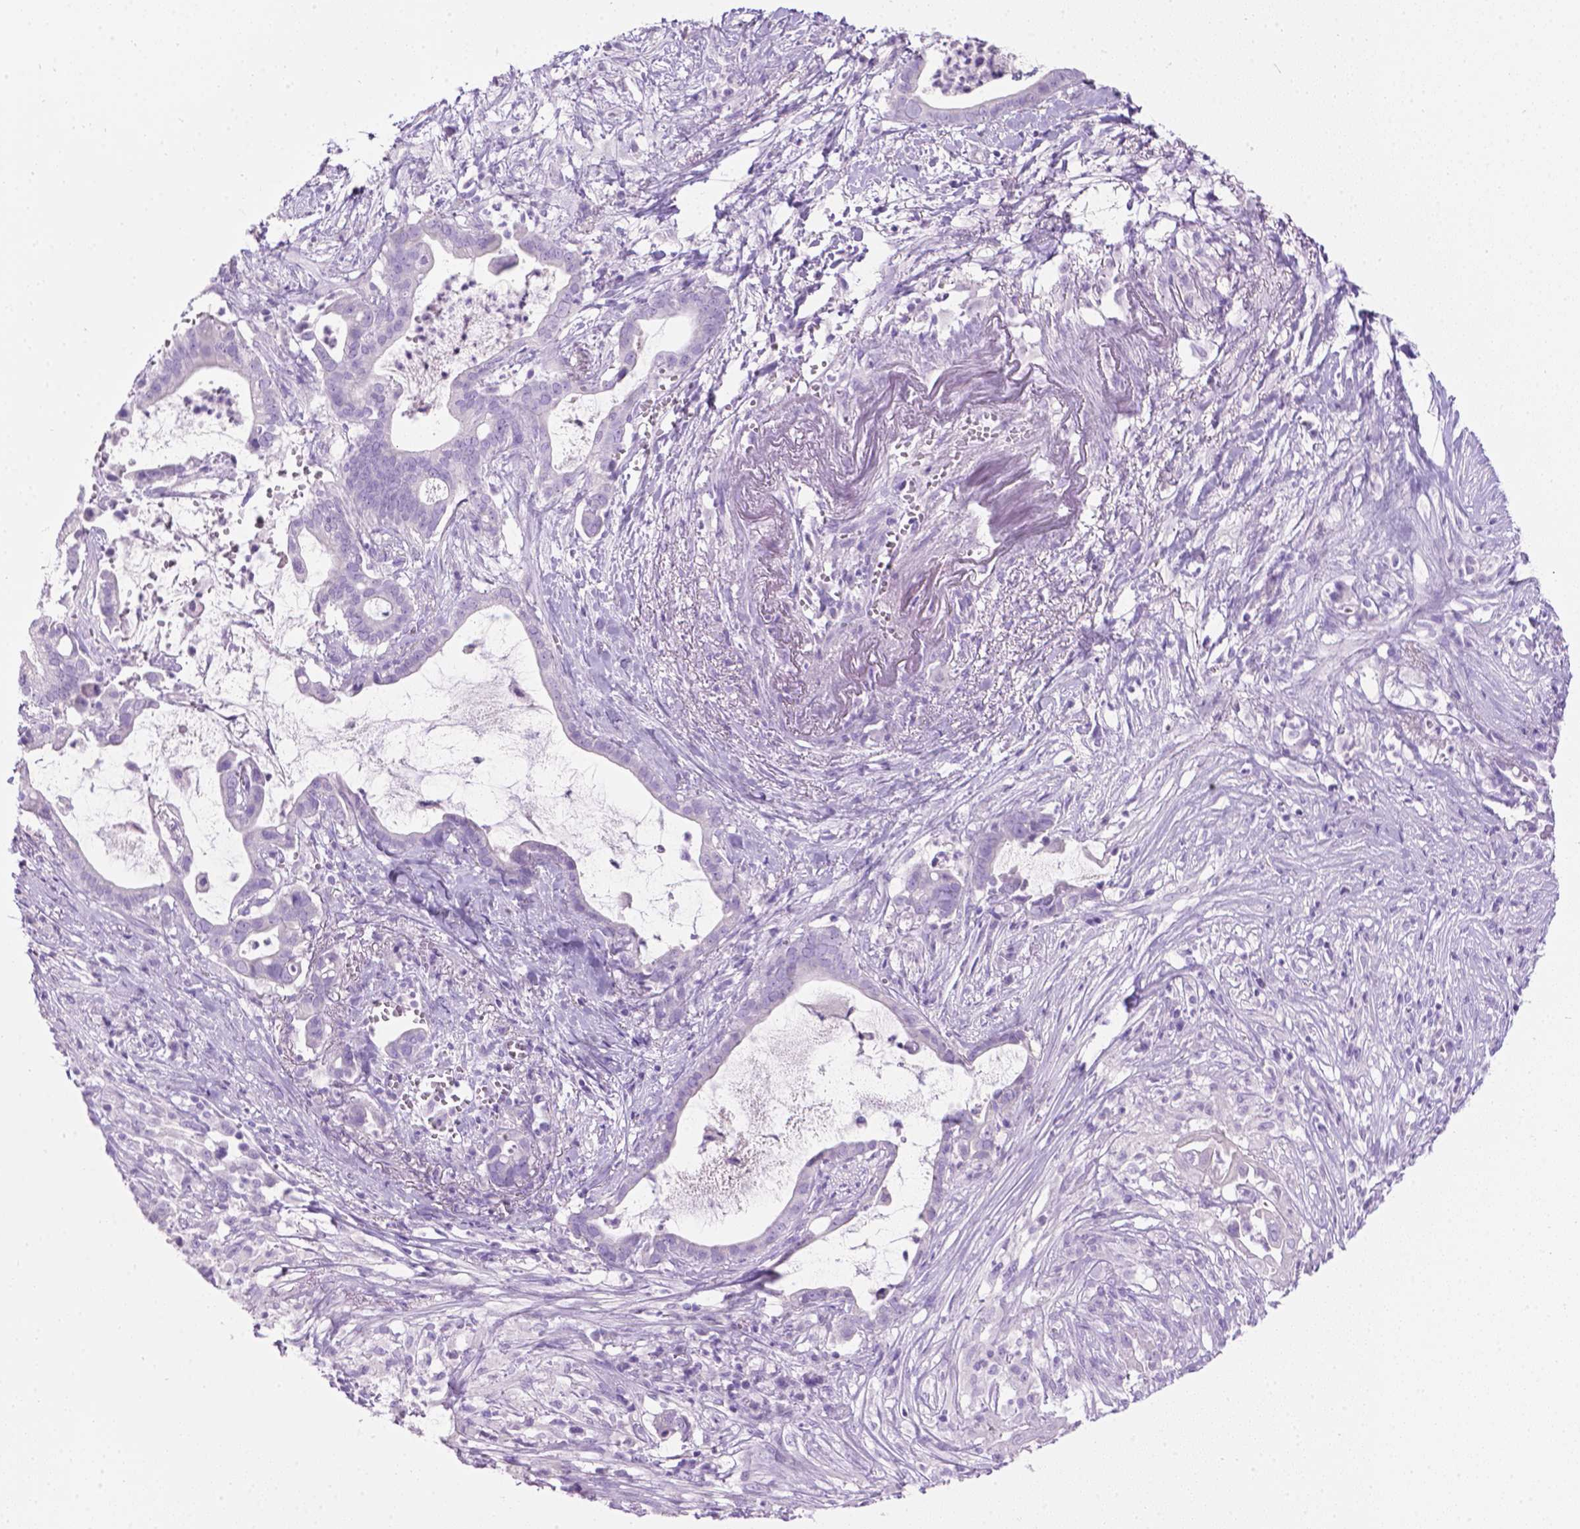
{"staining": {"intensity": "negative", "quantity": "none", "location": "none"}, "tissue": "pancreatic cancer", "cell_type": "Tumor cells", "image_type": "cancer", "snomed": [{"axis": "morphology", "description": "Adenocarcinoma, NOS"}, {"axis": "topography", "description": "Pancreas"}], "caption": "This is an immunohistochemistry histopathology image of human pancreatic cancer. There is no positivity in tumor cells.", "gene": "LELP1", "patient": {"sex": "male", "age": 61}}